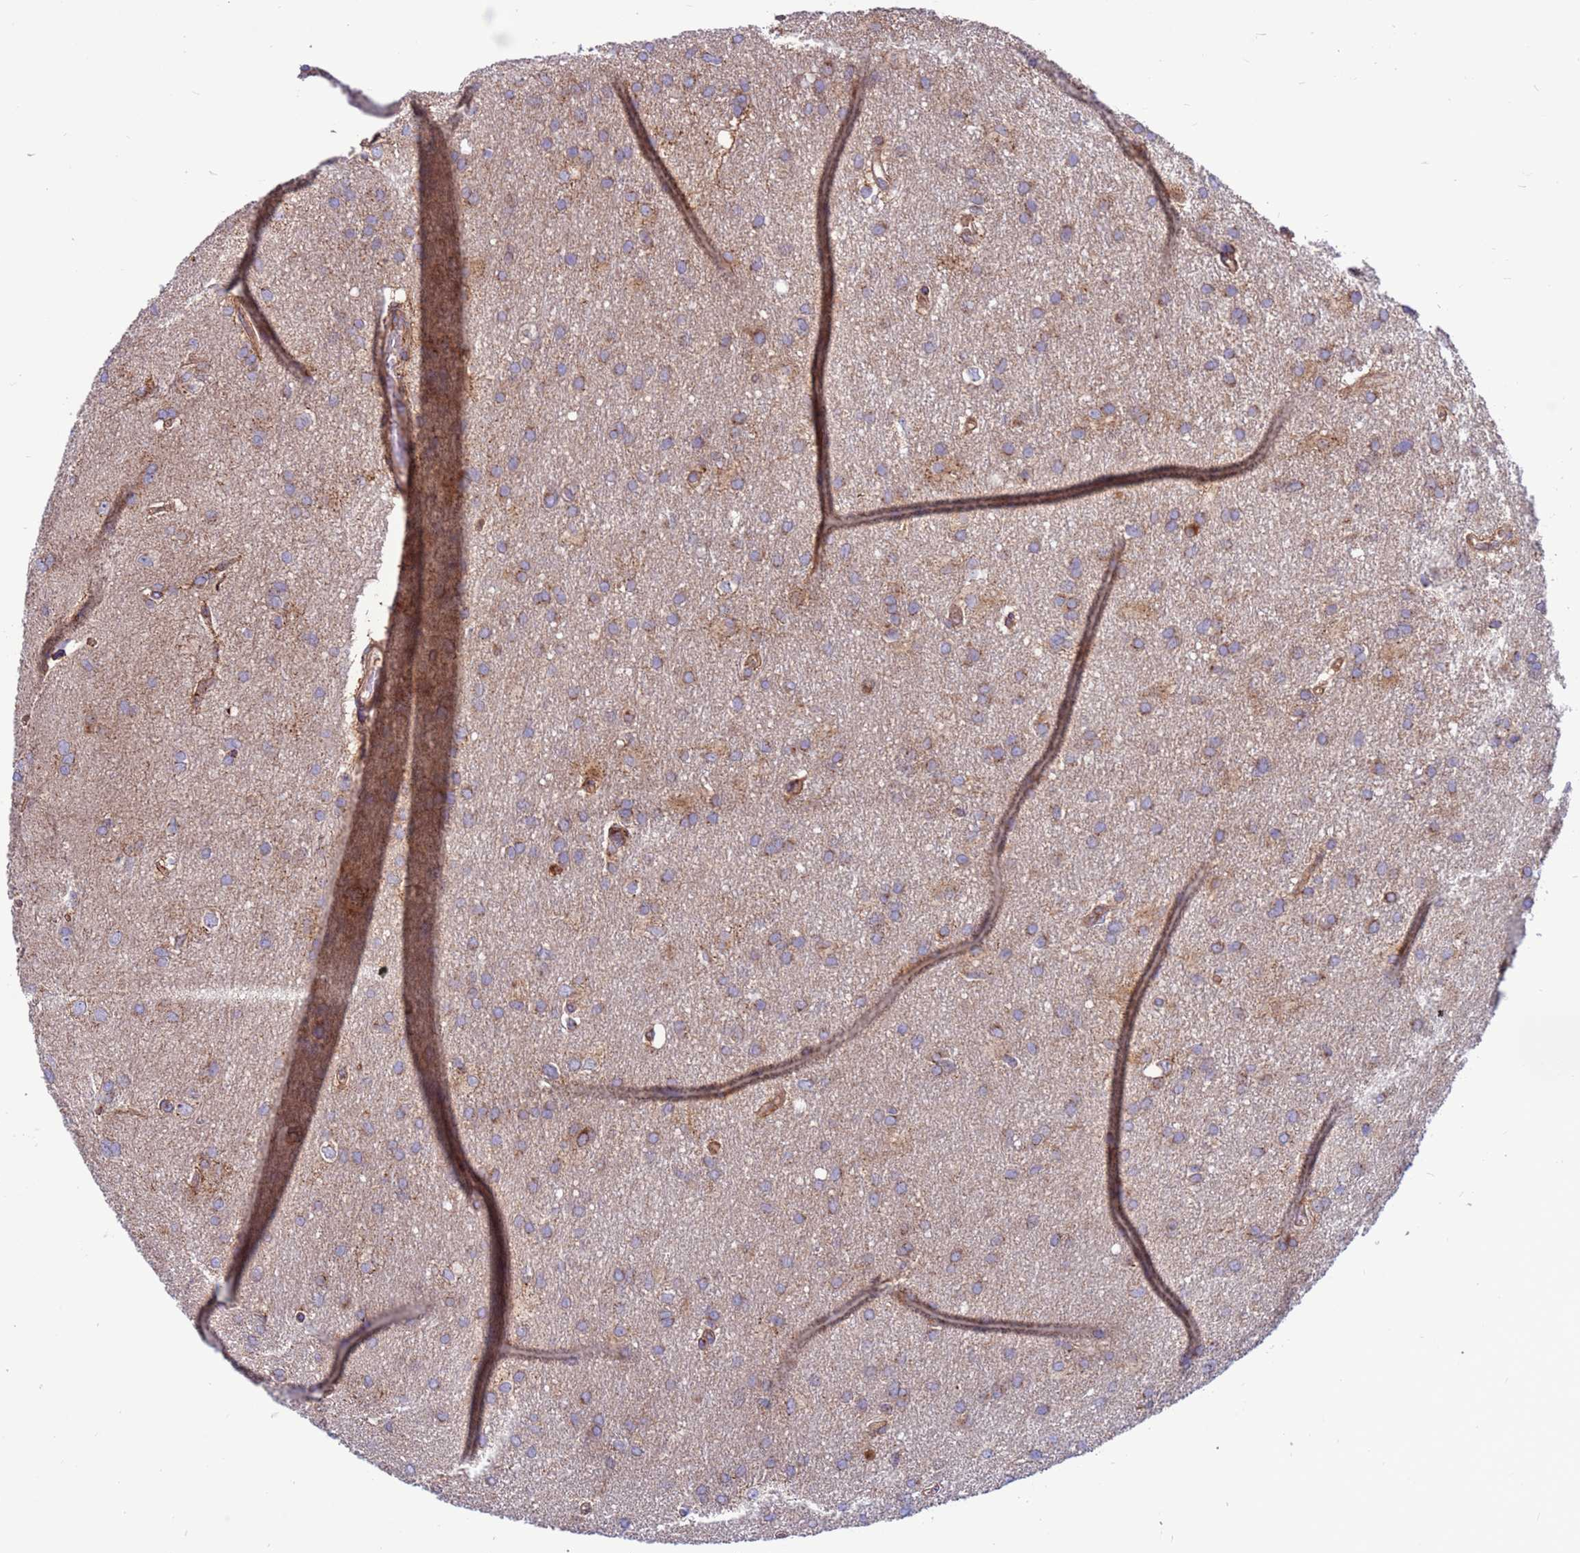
{"staining": {"intensity": "weak", "quantity": "25%-75%", "location": "cytoplasmic/membranous"}, "tissue": "glioma", "cell_type": "Tumor cells", "image_type": "cancer", "snomed": [{"axis": "morphology", "description": "Glioma, malignant, High grade"}, {"axis": "topography", "description": "Brain"}], "caption": "Immunohistochemical staining of human malignant high-grade glioma reveals low levels of weak cytoplasmic/membranous protein staining in about 25%-75% of tumor cells. The protein of interest is stained brown, and the nuclei are stained in blue (DAB IHC with brightfield microscopy, high magnification).", "gene": "ZC3HAV1", "patient": {"sex": "male", "age": 77}}